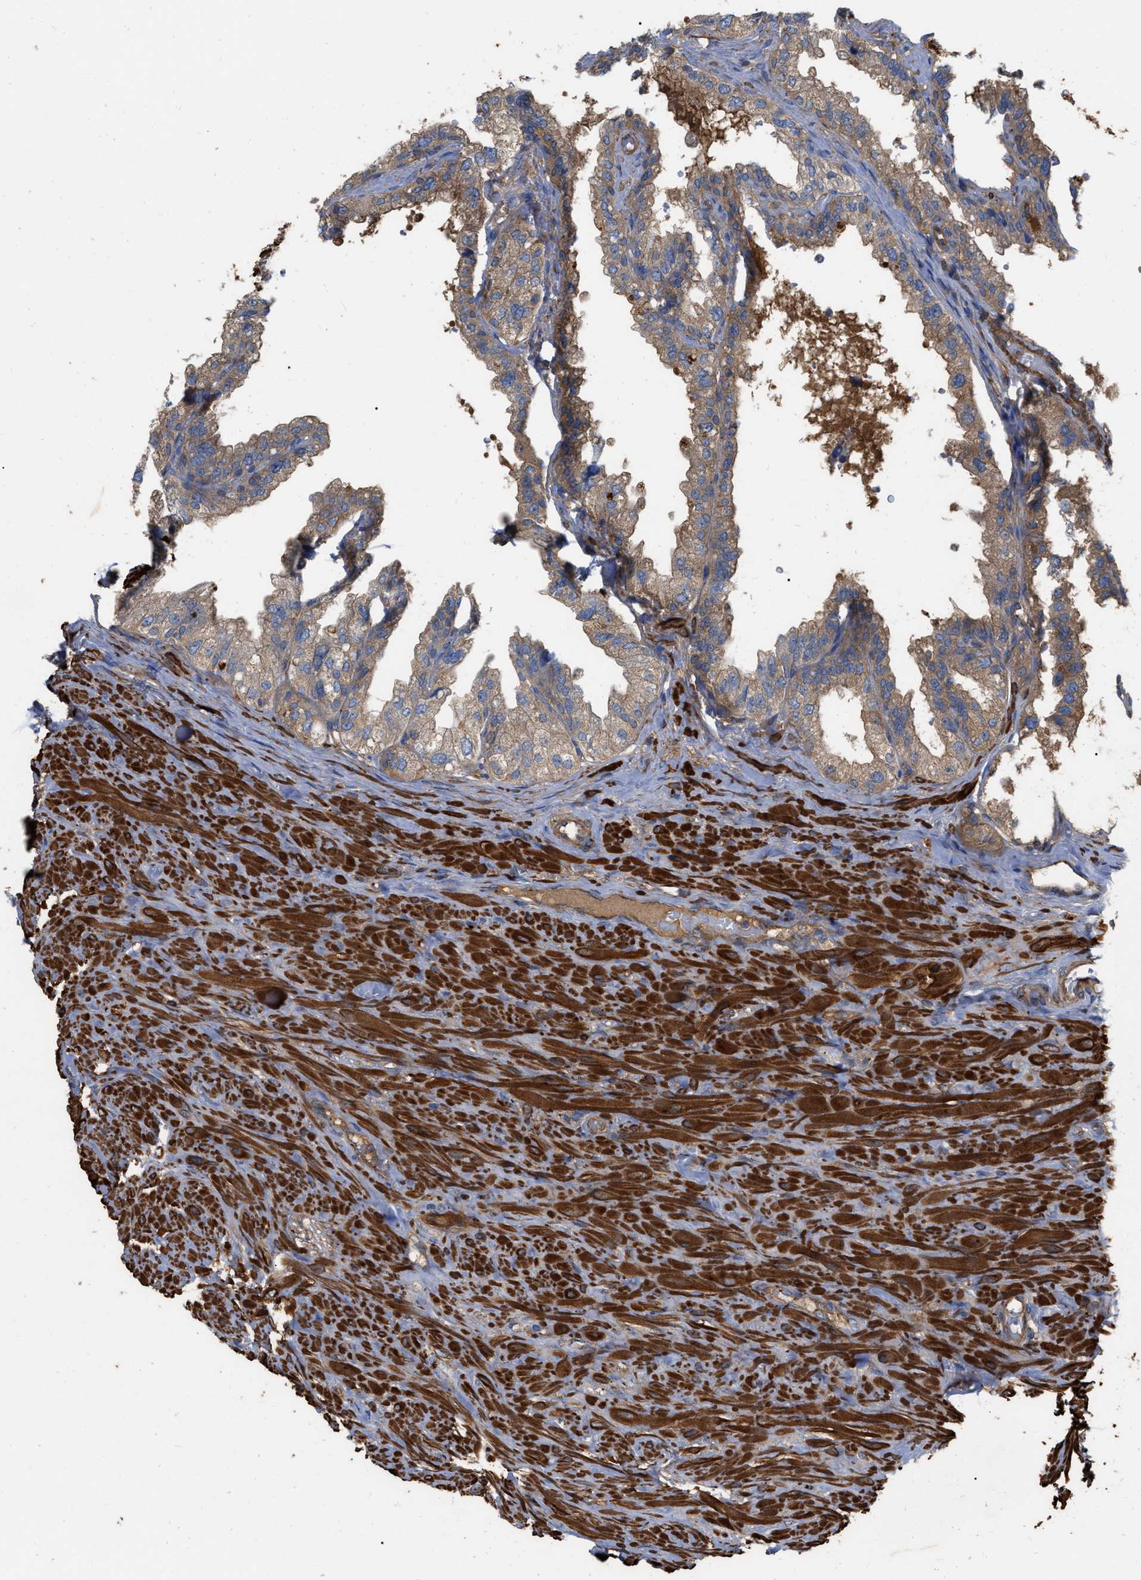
{"staining": {"intensity": "weak", "quantity": ">75%", "location": "cytoplasmic/membranous"}, "tissue": "seminal vesicle", "cell_type": "Glandular cells", "image_type": "normal", "snomed": [{"axis": "morphology", "description": "Normal tissue, NOS"}, {"axis": "topography", "description": "Seminal veicle"}], "caption": "IHC image of benign seminal vesicle: human seminal vesicle stained using immunohistochemistry (IHC) displays low levels of weak protein expression localized specifically in the cytoplasmic/membranous of glandular cells, appearing as a cytoplasmic/membranous brown color.", "gene": "RABEP1", "patient": {"sex": "male", "age": 68}}